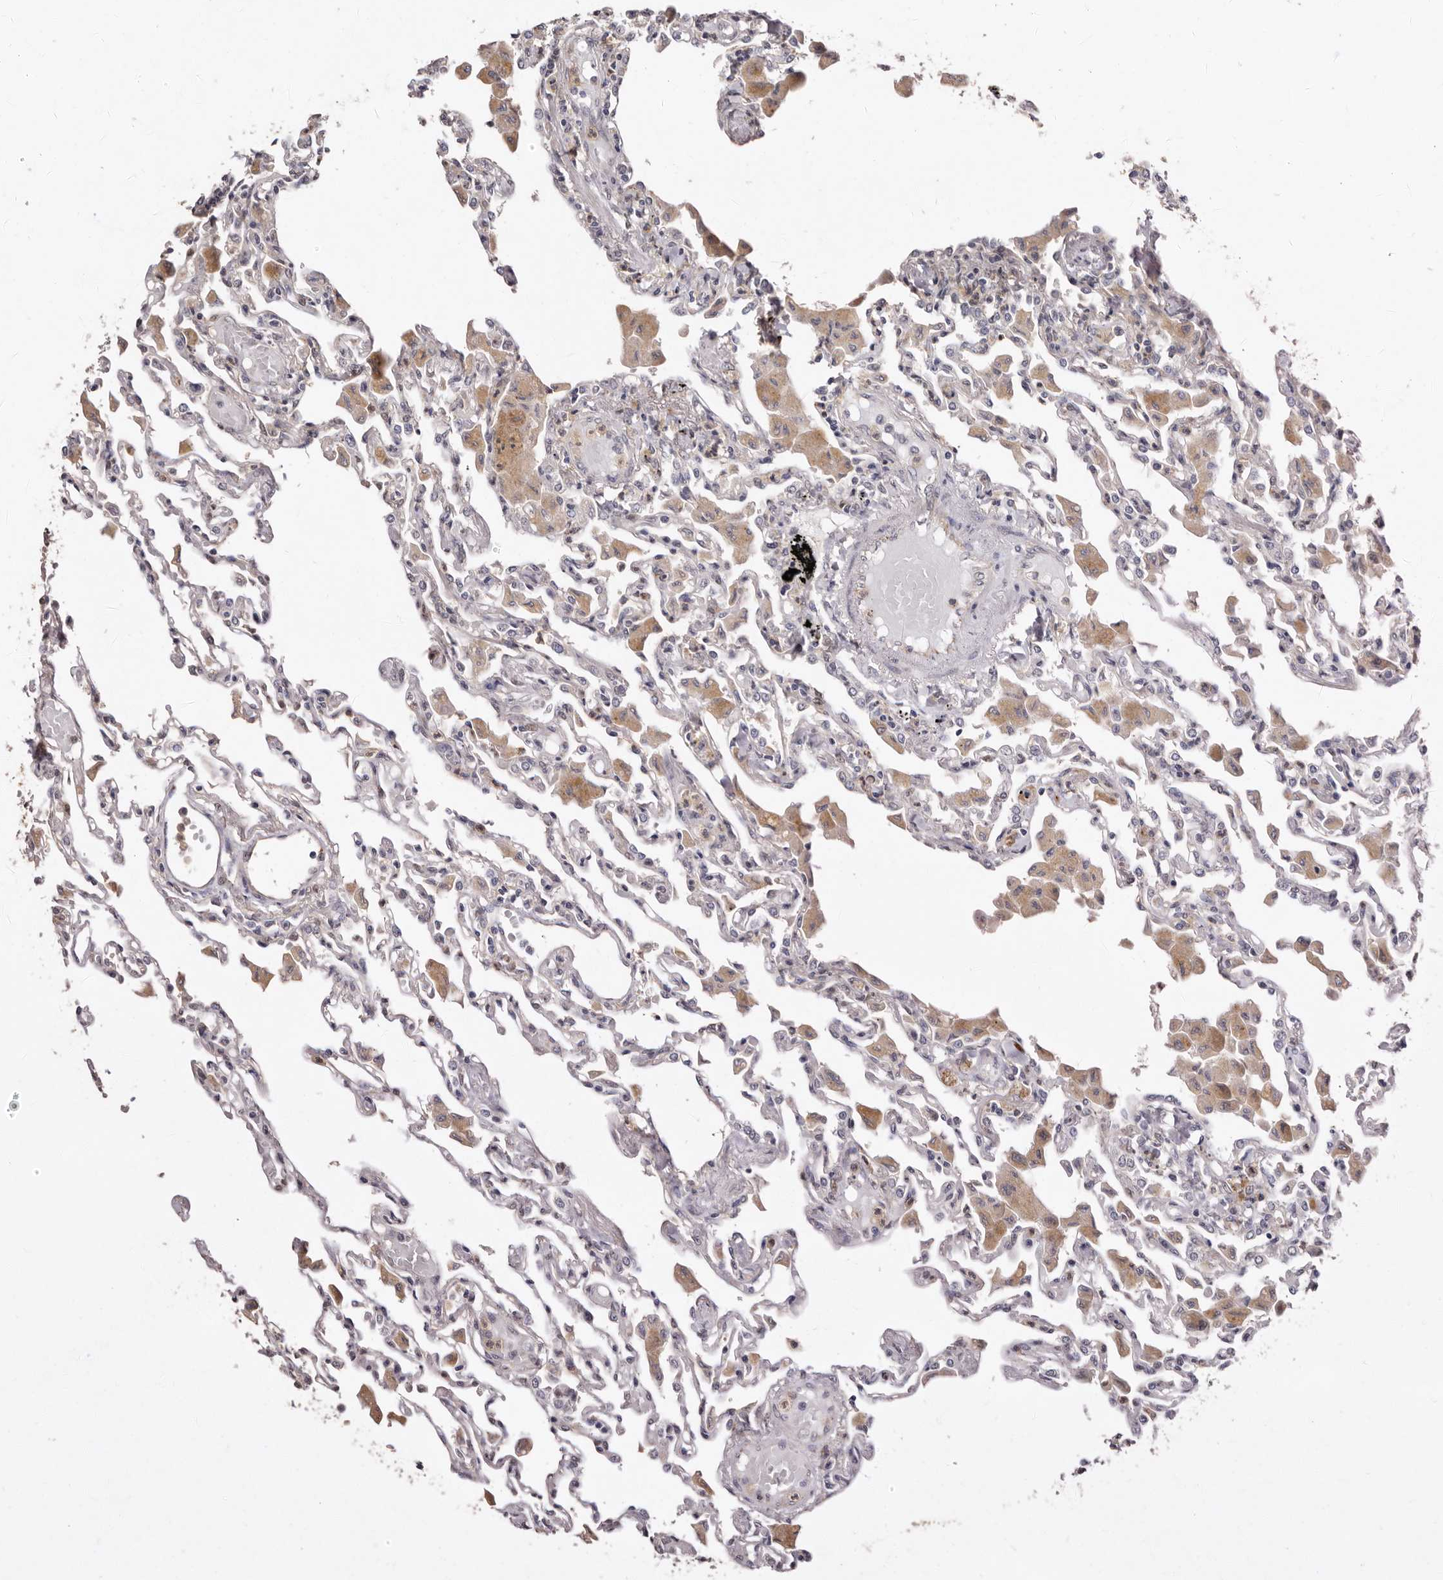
{"staining": {"intensity": "weak", "quantity": "<25%", "location": "cytoplasmic/membranous"}, "tissue": "lung", "cell_type": "Alveolar cells", "image_type": "normal", "snomed": [{"axis": "morphology", "description": "Normal tissue, NOS"}, {"axis": "topography", "description": "Bronchus"}, {"axis": "topography", "description": "Lung"}], "caption": "Protein analysis of normal lung displays no significant expression in alveolar cells.", "gene": "SULT1E1", "patient": {"sex": "female", "age": 49}}